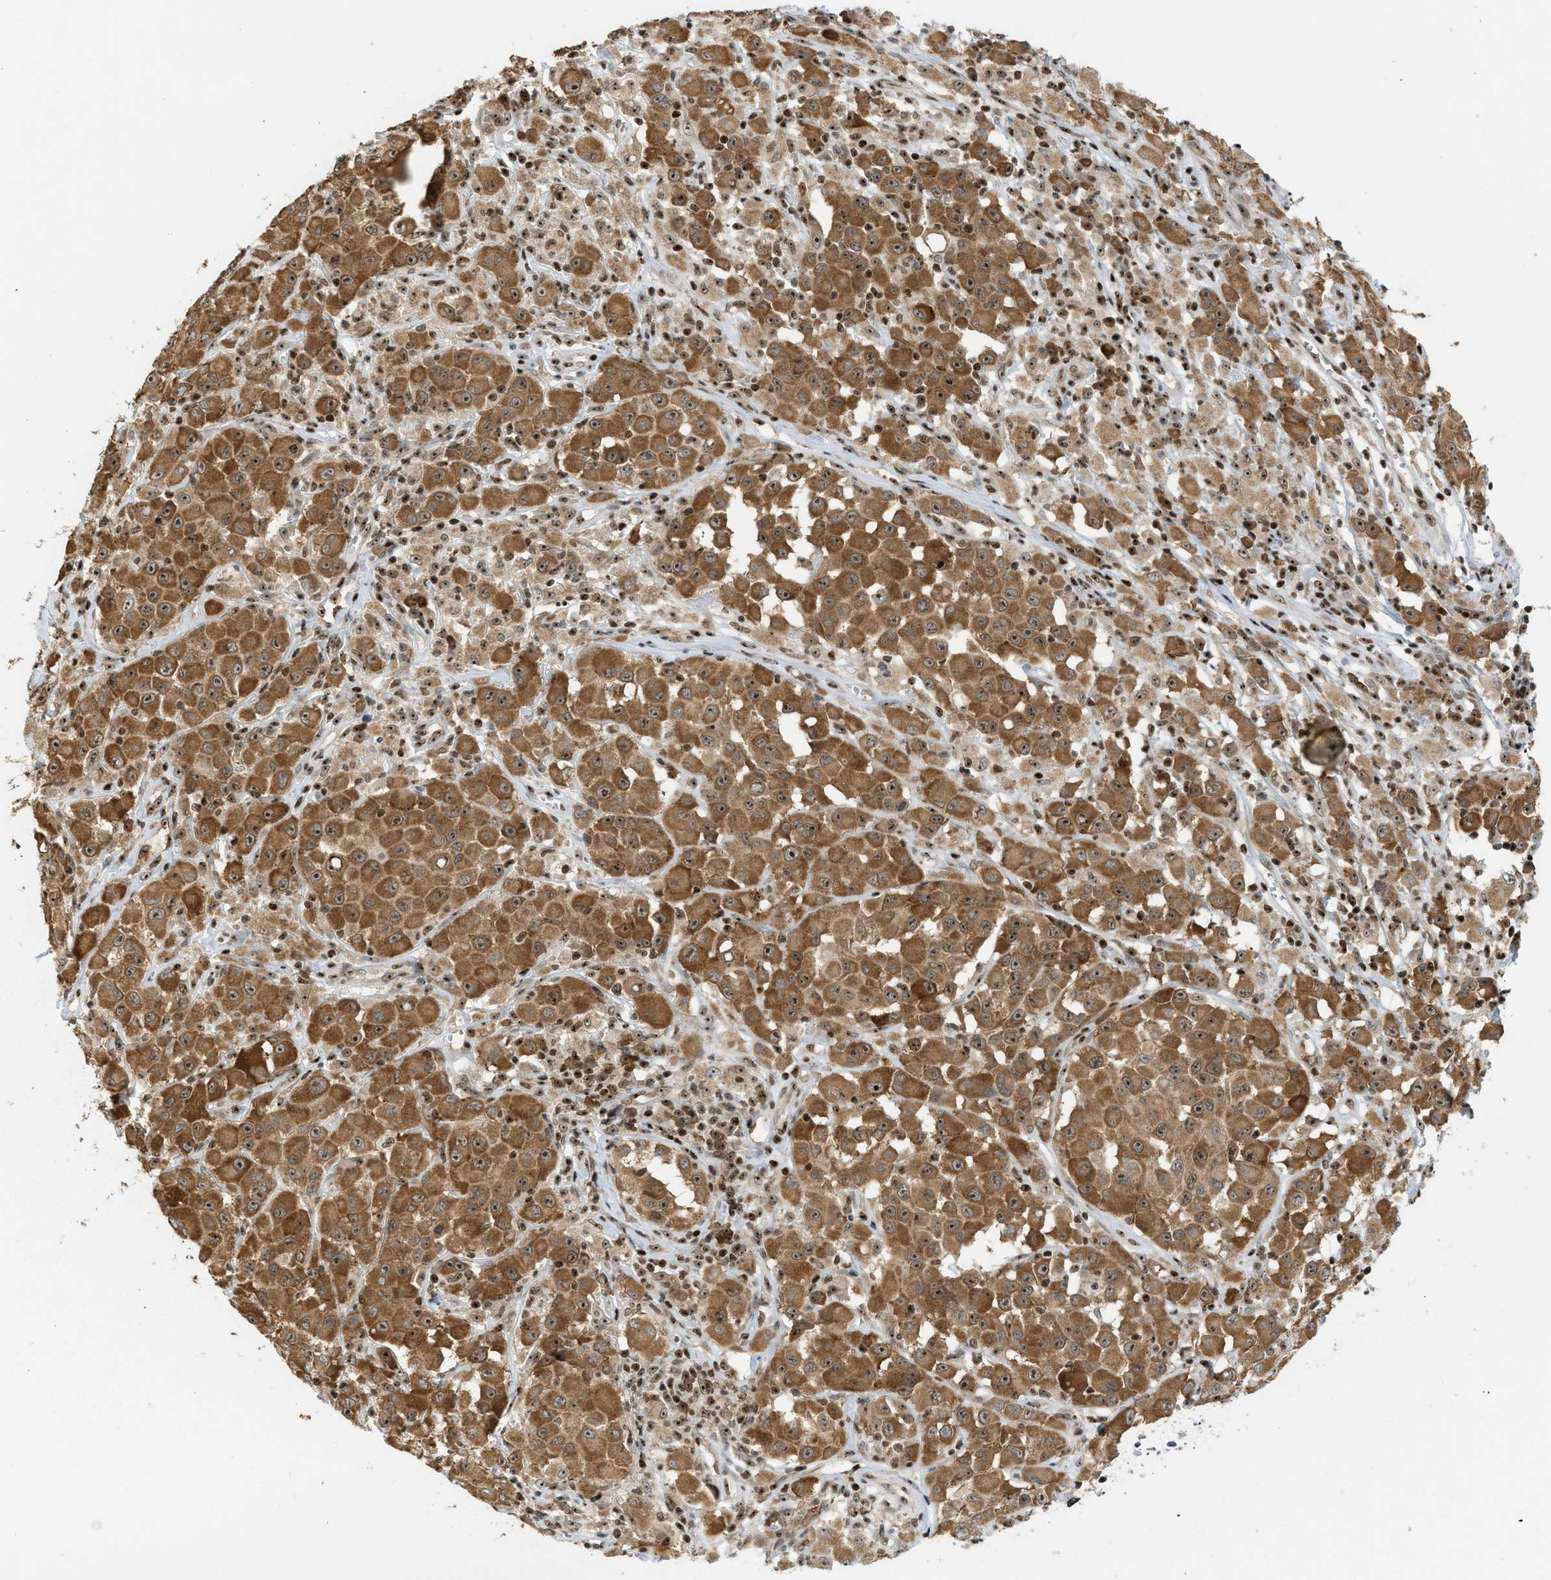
{"staining": {"intensity": "moderate", "quantity": ">75%", "location": "cytoplasmic/membranous,nuclear"}, "tissue": "melanoma", "cell_type": "Tumor cells", "image_type": "cancer", "snomed": [{"axis": "morphology", "description": "Malignant melanoma, NOS"}, {"axis": "topography", "description": "Skin"}], "caption": "Protein staining of malignant melanoma tissue demonstrates moderate cytoplasmic/membranous and nuclear staining in approximately >75% of tumor cells.", "gene": "ZNF22", "patient": {"sex": "male", "age": 84}}